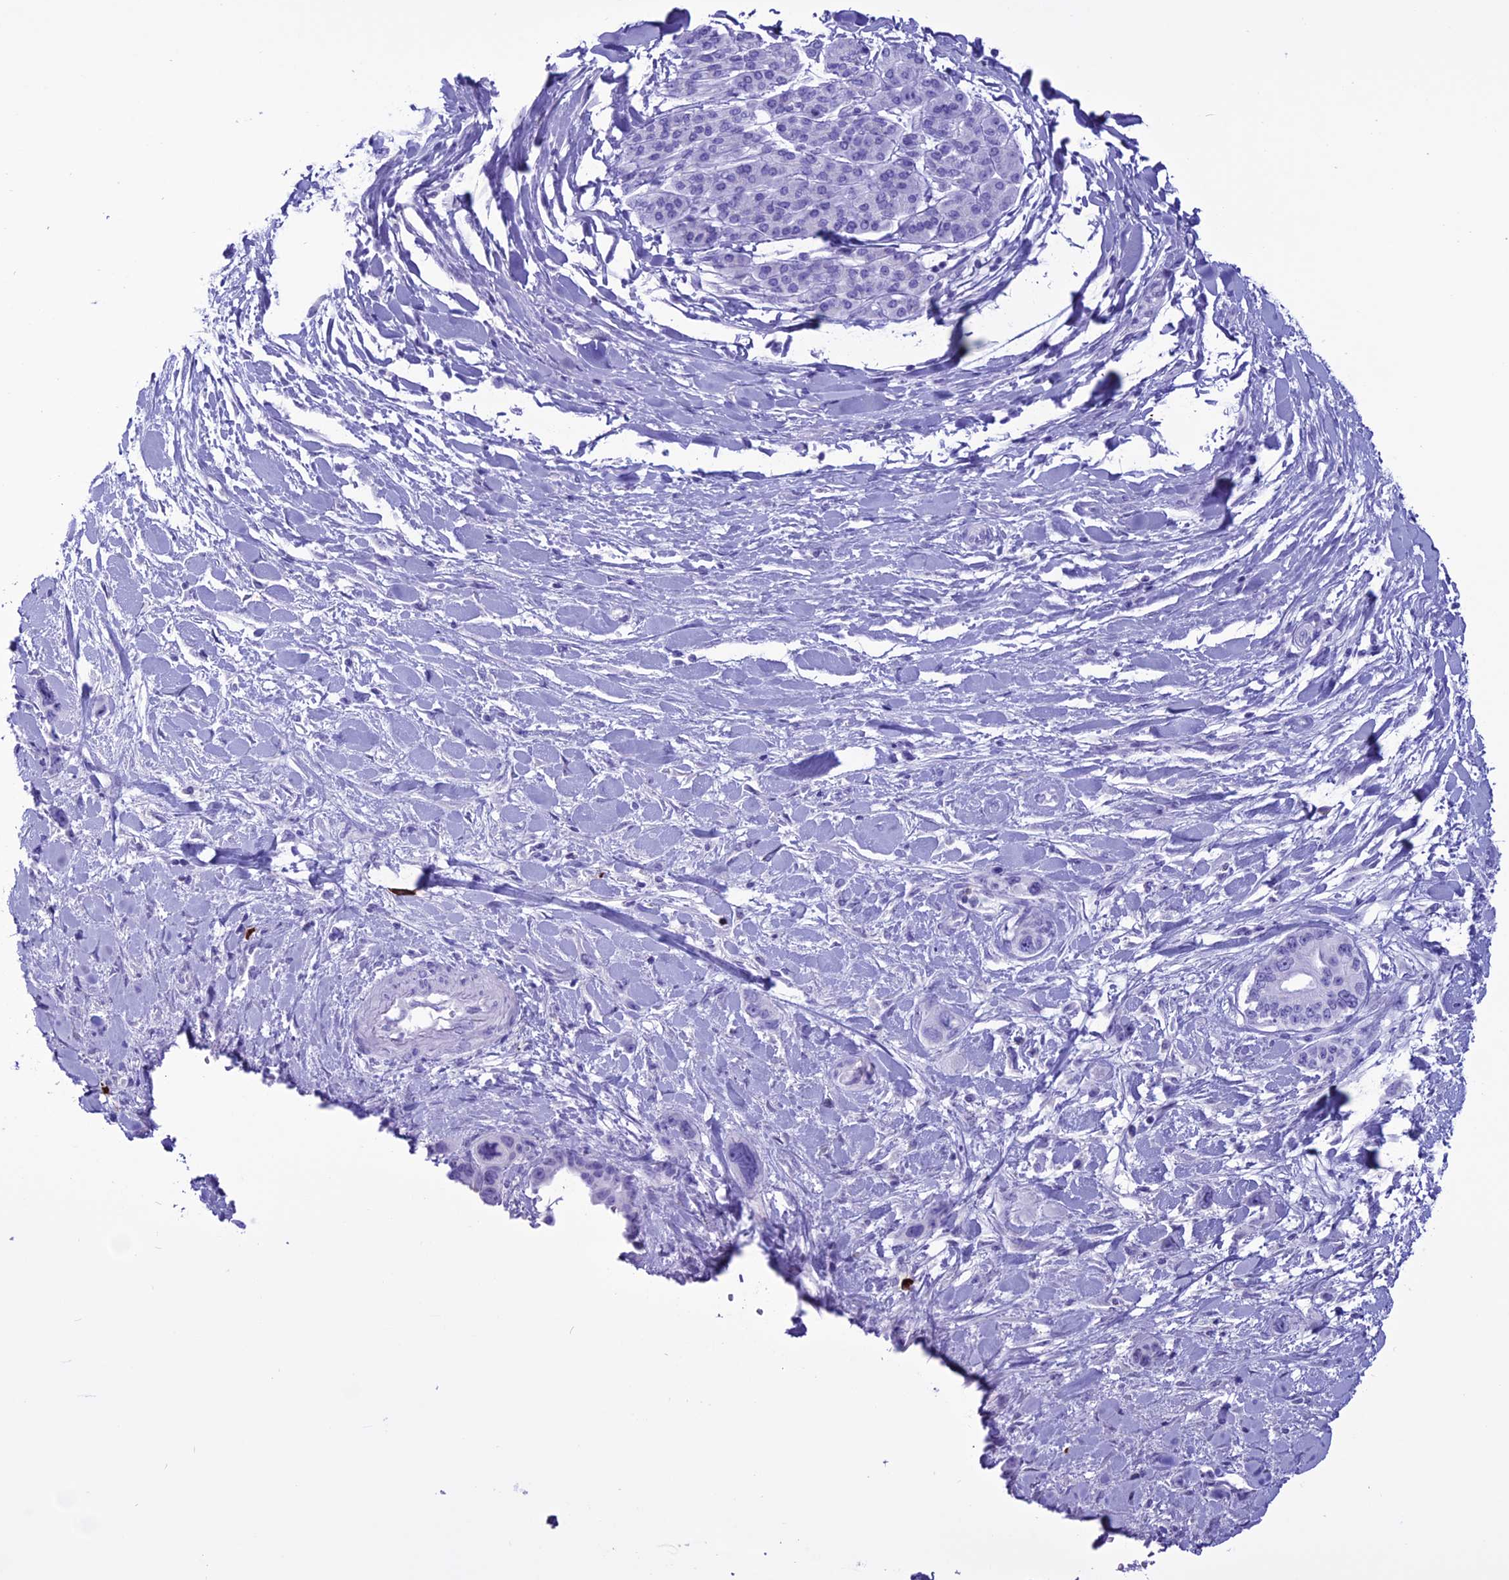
{"staining": {"intensity": "negative", "quantity": "none", "location": "none"}, "tissue": "pancreatic cancer", "cell_type": "Tumor cells", "image_type": "cancer", "snomed": [{"axis": "morphology", "description": "Adenocarcinoma, NOS"}, {"axis": "topography", "description": "Pancreas"}], "caption": "High power microscopy histopathology image of an immunohistochemistry image of pancreatic cancer (adenocarcinoma), revealing no significant staining in tumor cells.", "gene": "MZB1", "patient": {"sex": "male", "age": 46}}